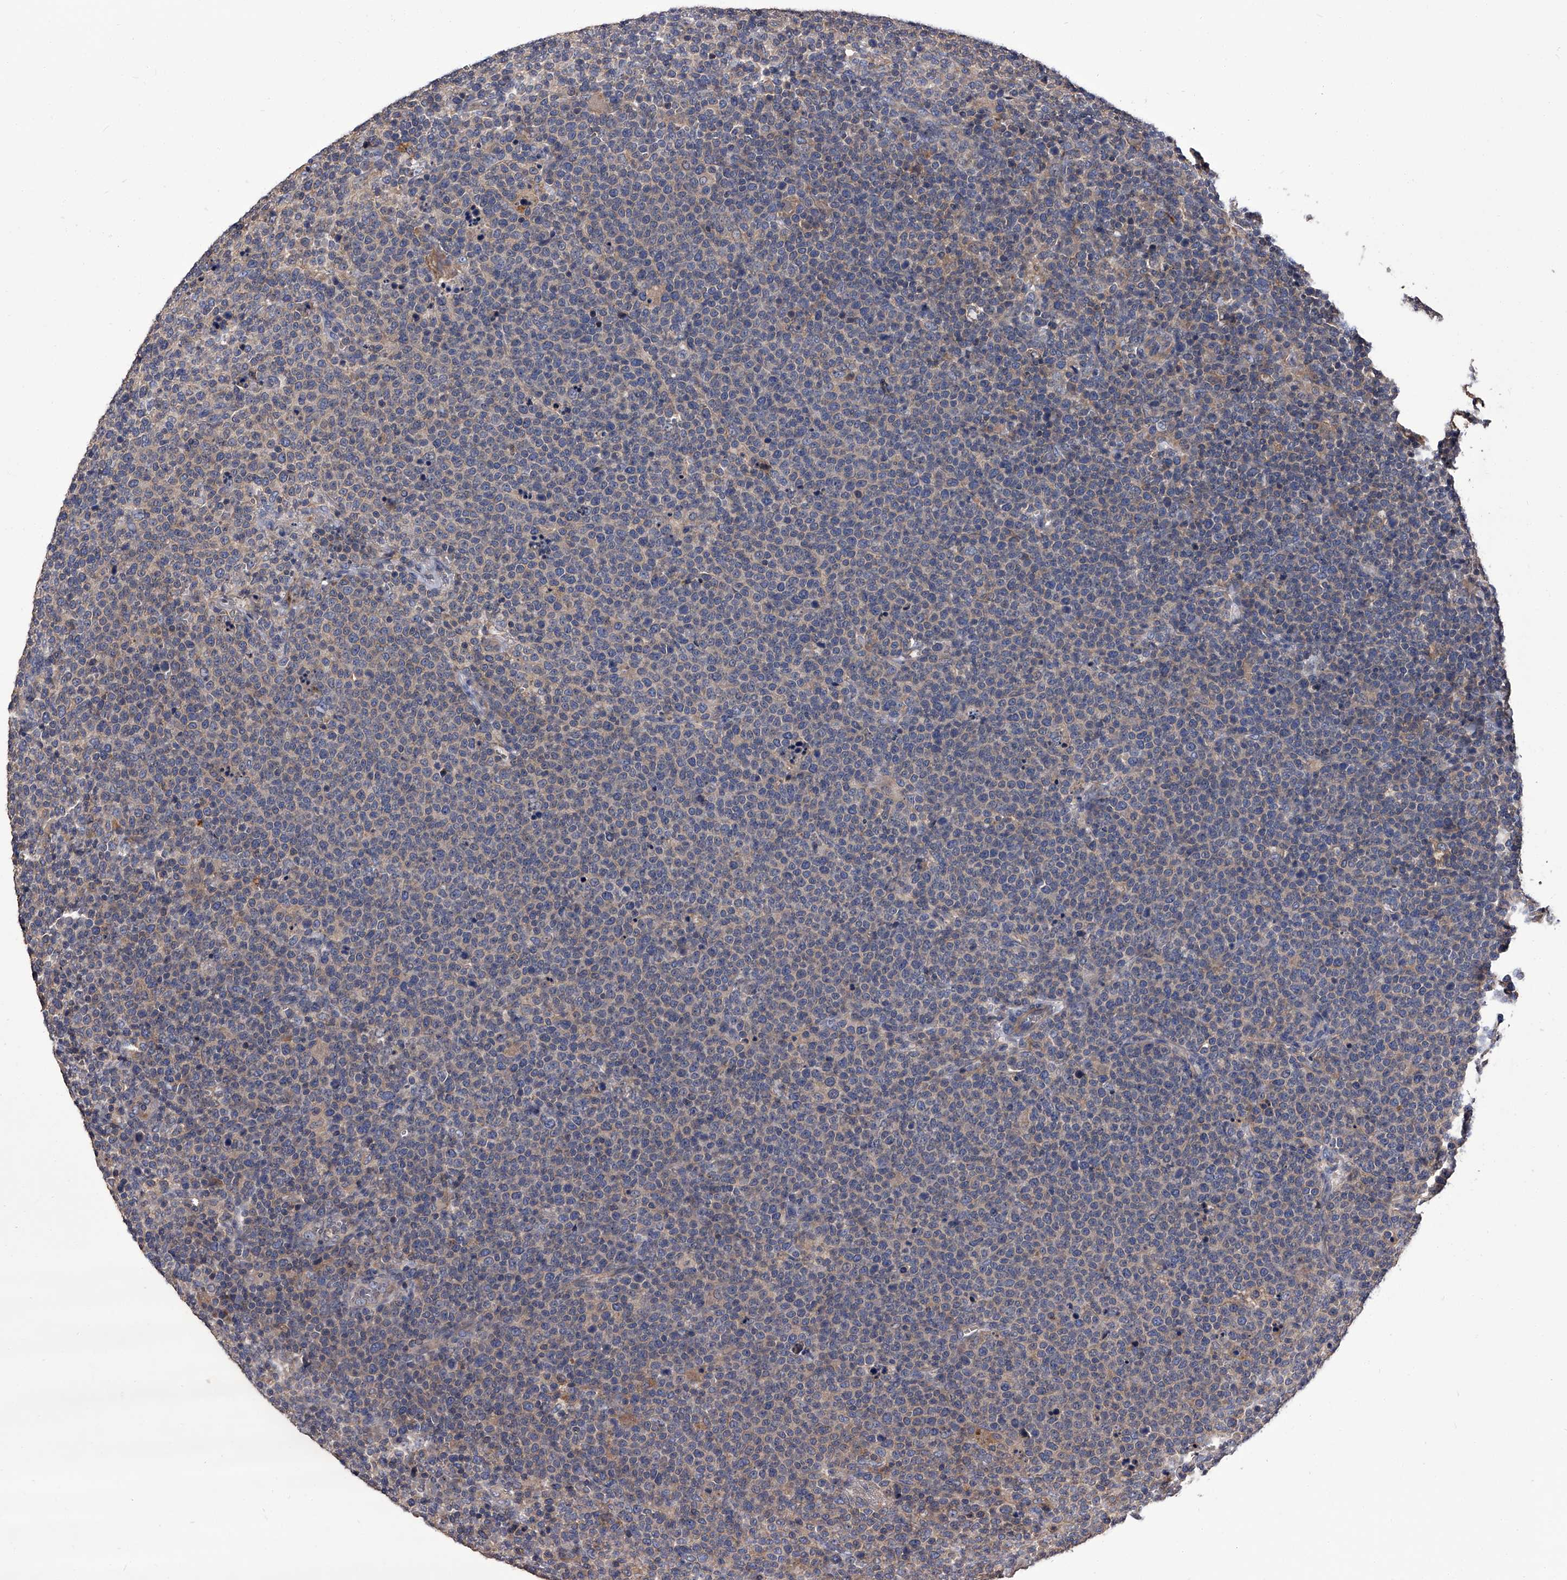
{"staining": {"intensity": "negative", "quantity": "none", "location": "none"}, "tissue": "lymphoma", "cell_type": "Tumor cells", "image_type": "cancer", "snomed": [{"axis": "morphology", "description": "Malignant lymphoma, non-Hodgkin's type, High grade"}, {"axis": "topography", "description": "Lymph node"}], "caption": "Tumor cells are negative for protein expression in human lymphoma.", "gene": "STK36", "patient": {"sex": "male", "age": 61}}